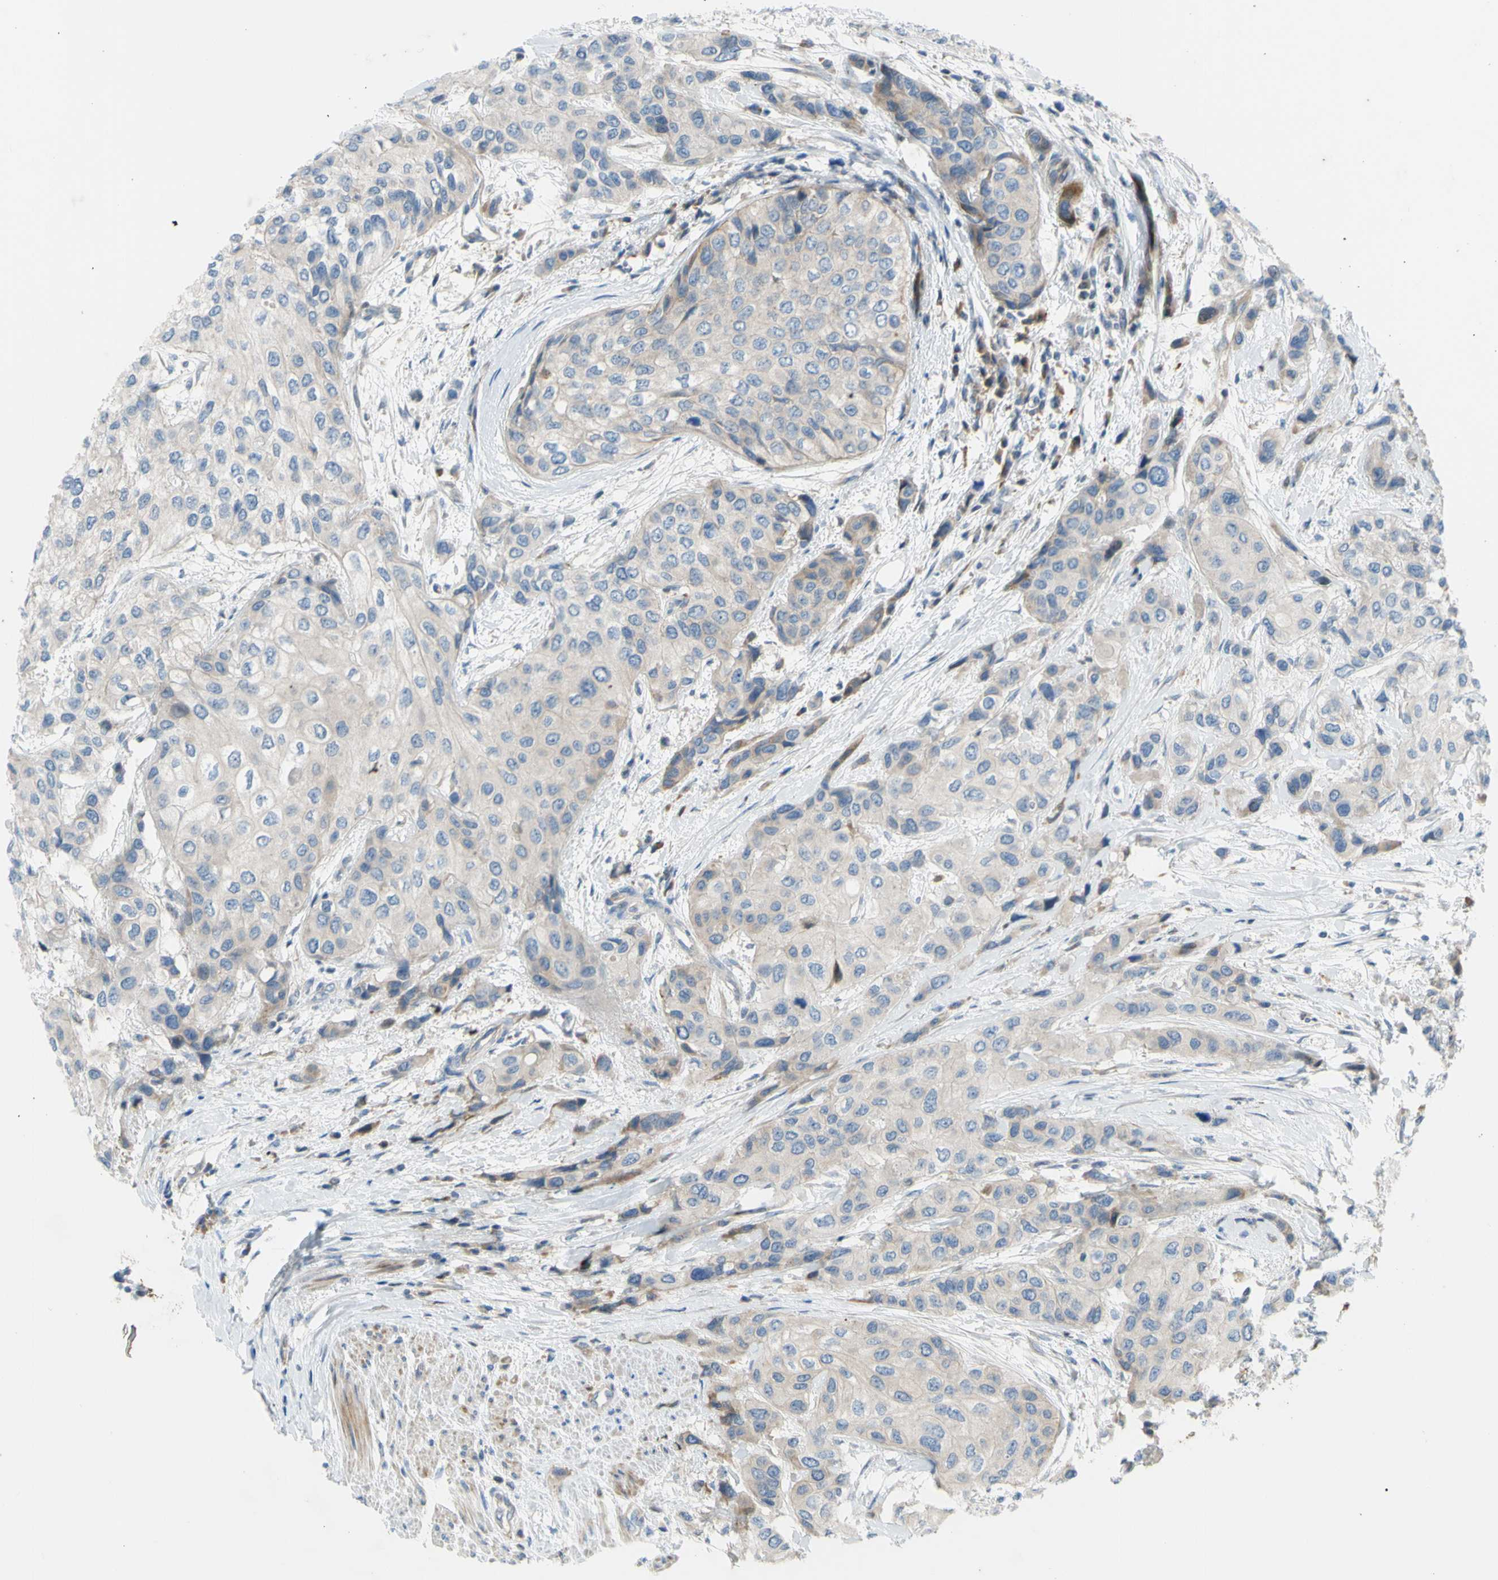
{"staining": {"intensity": "negative", "quantity": "none", "location": "none"}, "tissue": "urothelial cancer", "cell_type": "Tumor cells", "image_type": "cancer", "snomed": [{"axis": "morphology", "description": "Urothelial carcinoma, High grade"}, {"axis": "topography", "description": "Urinary bladder"}], "caption": "This micrograph is of urothelial carcinoma (high-grade) stained with IHC to label a protein in brown with the nuclei are counter-stained blue. There is no positivity in tumor cells.", "gene": "PAK2", "patient": {"sex": "female", "age": 56}}